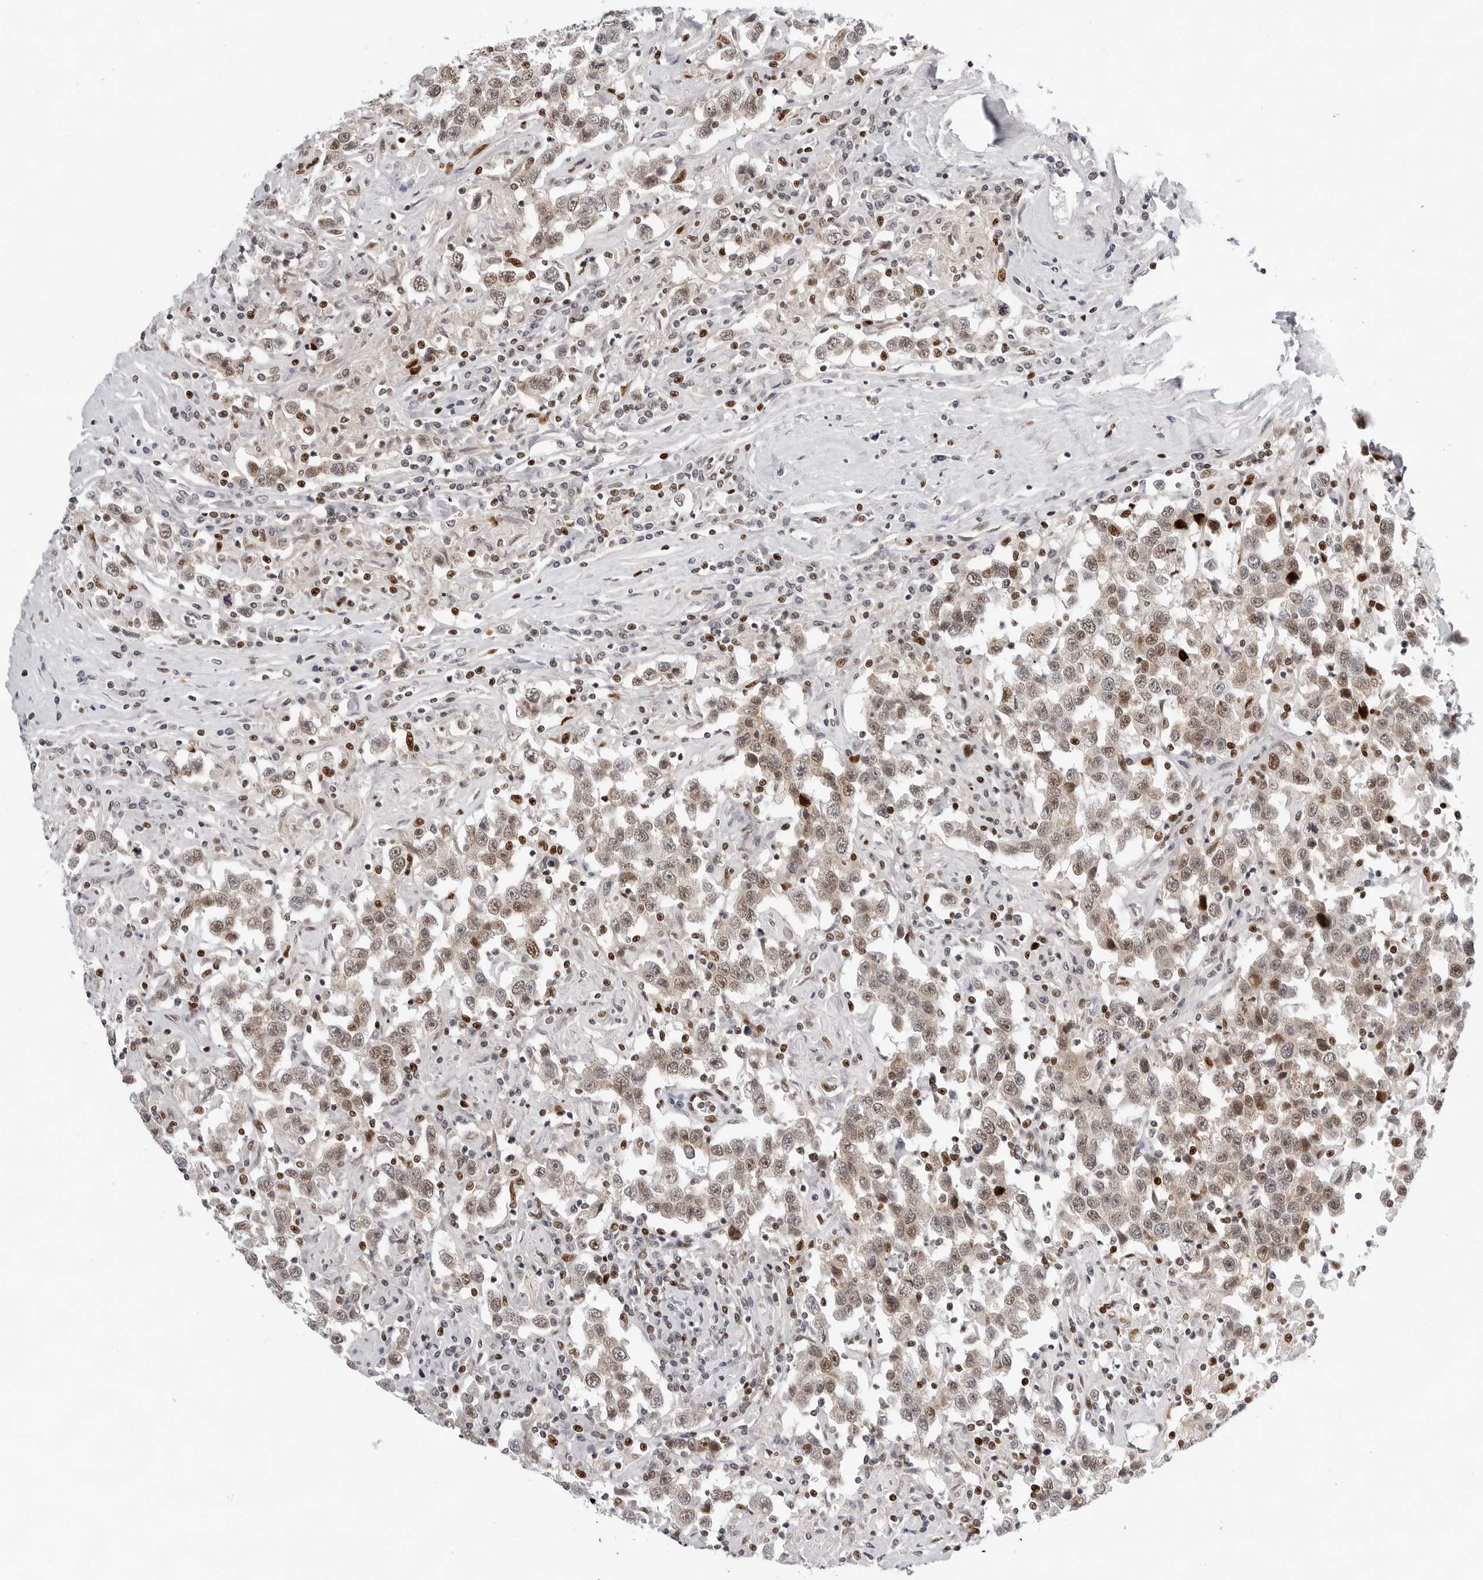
{"staining": {"intensity": "weak", "quantity": ">75%", "location": "nuclear"}, "tissue": "testis cancer", "cell_type": "Tumor cells", "image_type": "cancer", "snomed": [{"axis": "morphology", "description": "Seminoma, NOS"}, {"axis": "topography", "description": "Testis"}], "caption": "Testis cancer (seminoma) stained for a protein (brown) demonstrates weak nuclear positive staining in about >75% of tumor cells.", "gene": "OGG1", "patient": {"sex": "male", "age": 41}}